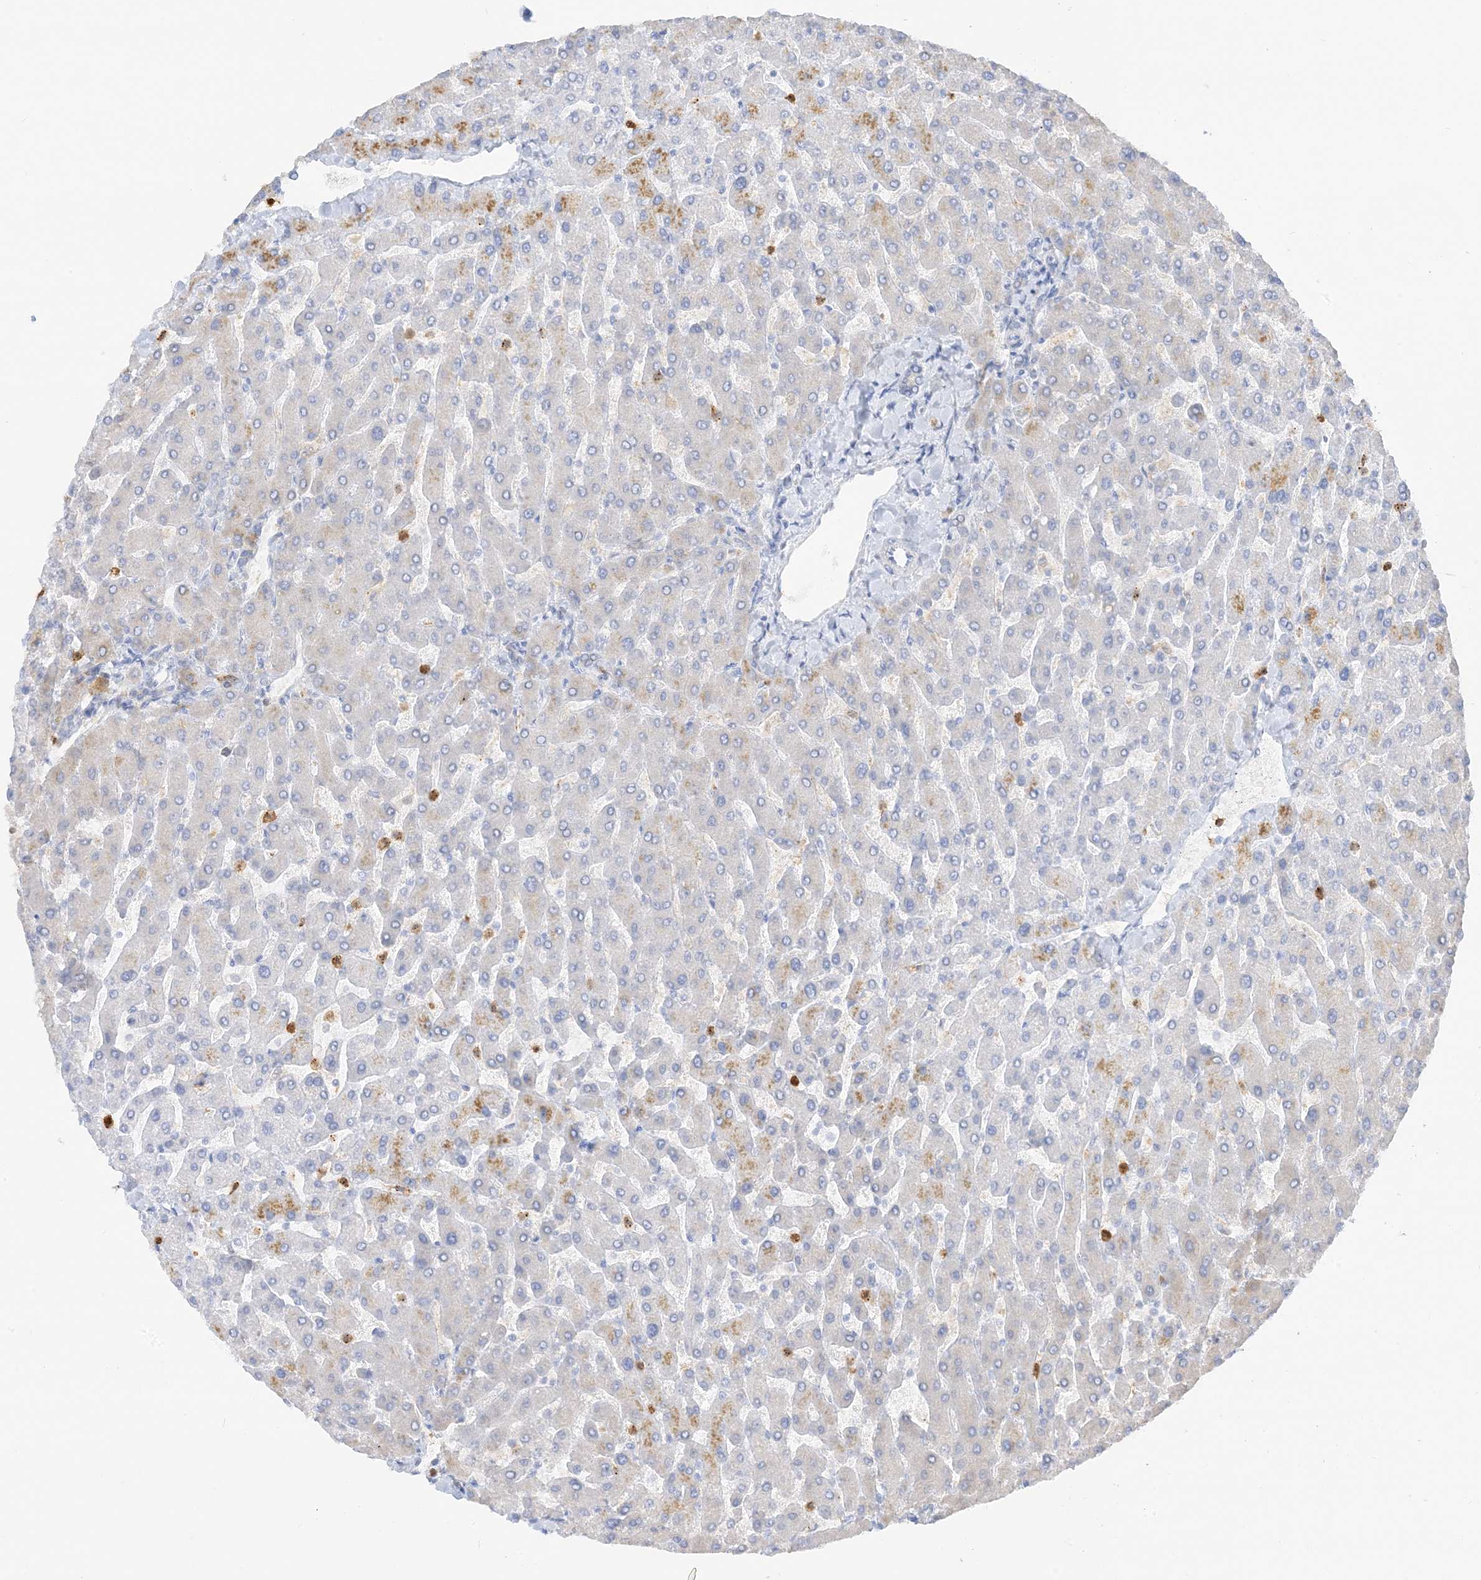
{"staining": {"intensity": "negative", "quantity": "none", "location": "none"}, "tissue": "liver", "cell_type": "Cholangiocytes", "image_type": "normal", "snomed": [{"axis": "morphology", "description": "Normal tissue, NOS"}, {"axis": "topography", "description": "Liver"}], "caption": "A micrograph of human liver is negative for staining in cholangiocytes. (Brightfield microscopy of DAB (3,3'-diaminobenzidine) immunohistochemistry at high magnification).", "gene": "GCA", "patient": {"sex": "male", "age": 55}}